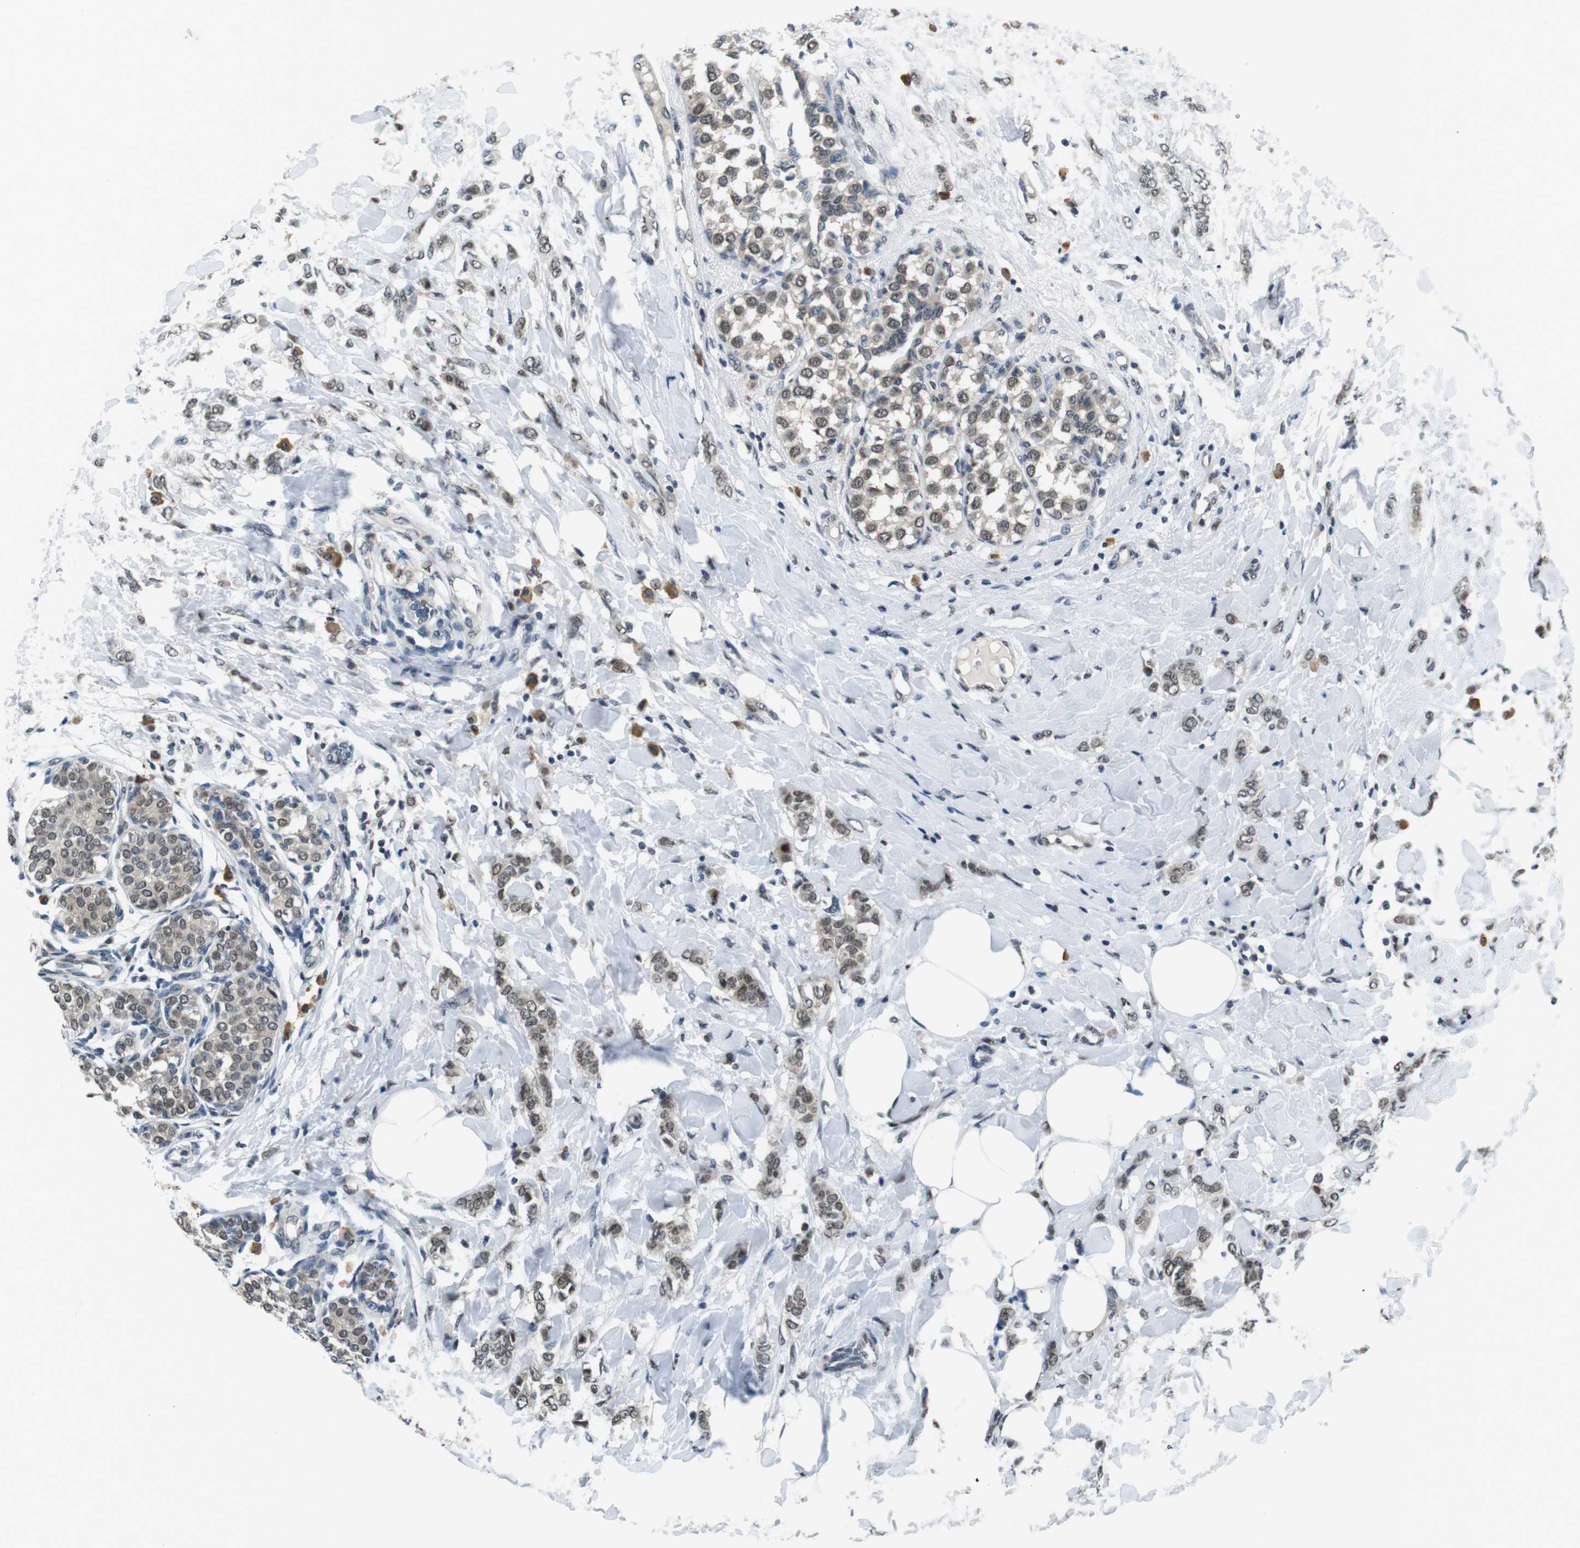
{"staining": {"intensity": "weak", "quantity": "25%-75%", "location": "nuclear"}, "tissue": "breast cancer", "cell_type": "Tumor cells", "image_type": "cancer", "snomed": [{"axis": "morphology", "description": "Lobular carcinoma, in situ"}, {"axis": "morphology", "description": "Lobular carcinoma"}, {"axis": "topography", "description": "Breast"}], "caption": "Breast cancer stained with a brown dye demonstrates weak nuclear positive expression in approximately 25%-75% of tumor cells.", "gene": "NEK4", "patient": {"sex": "female", "age": 41}}